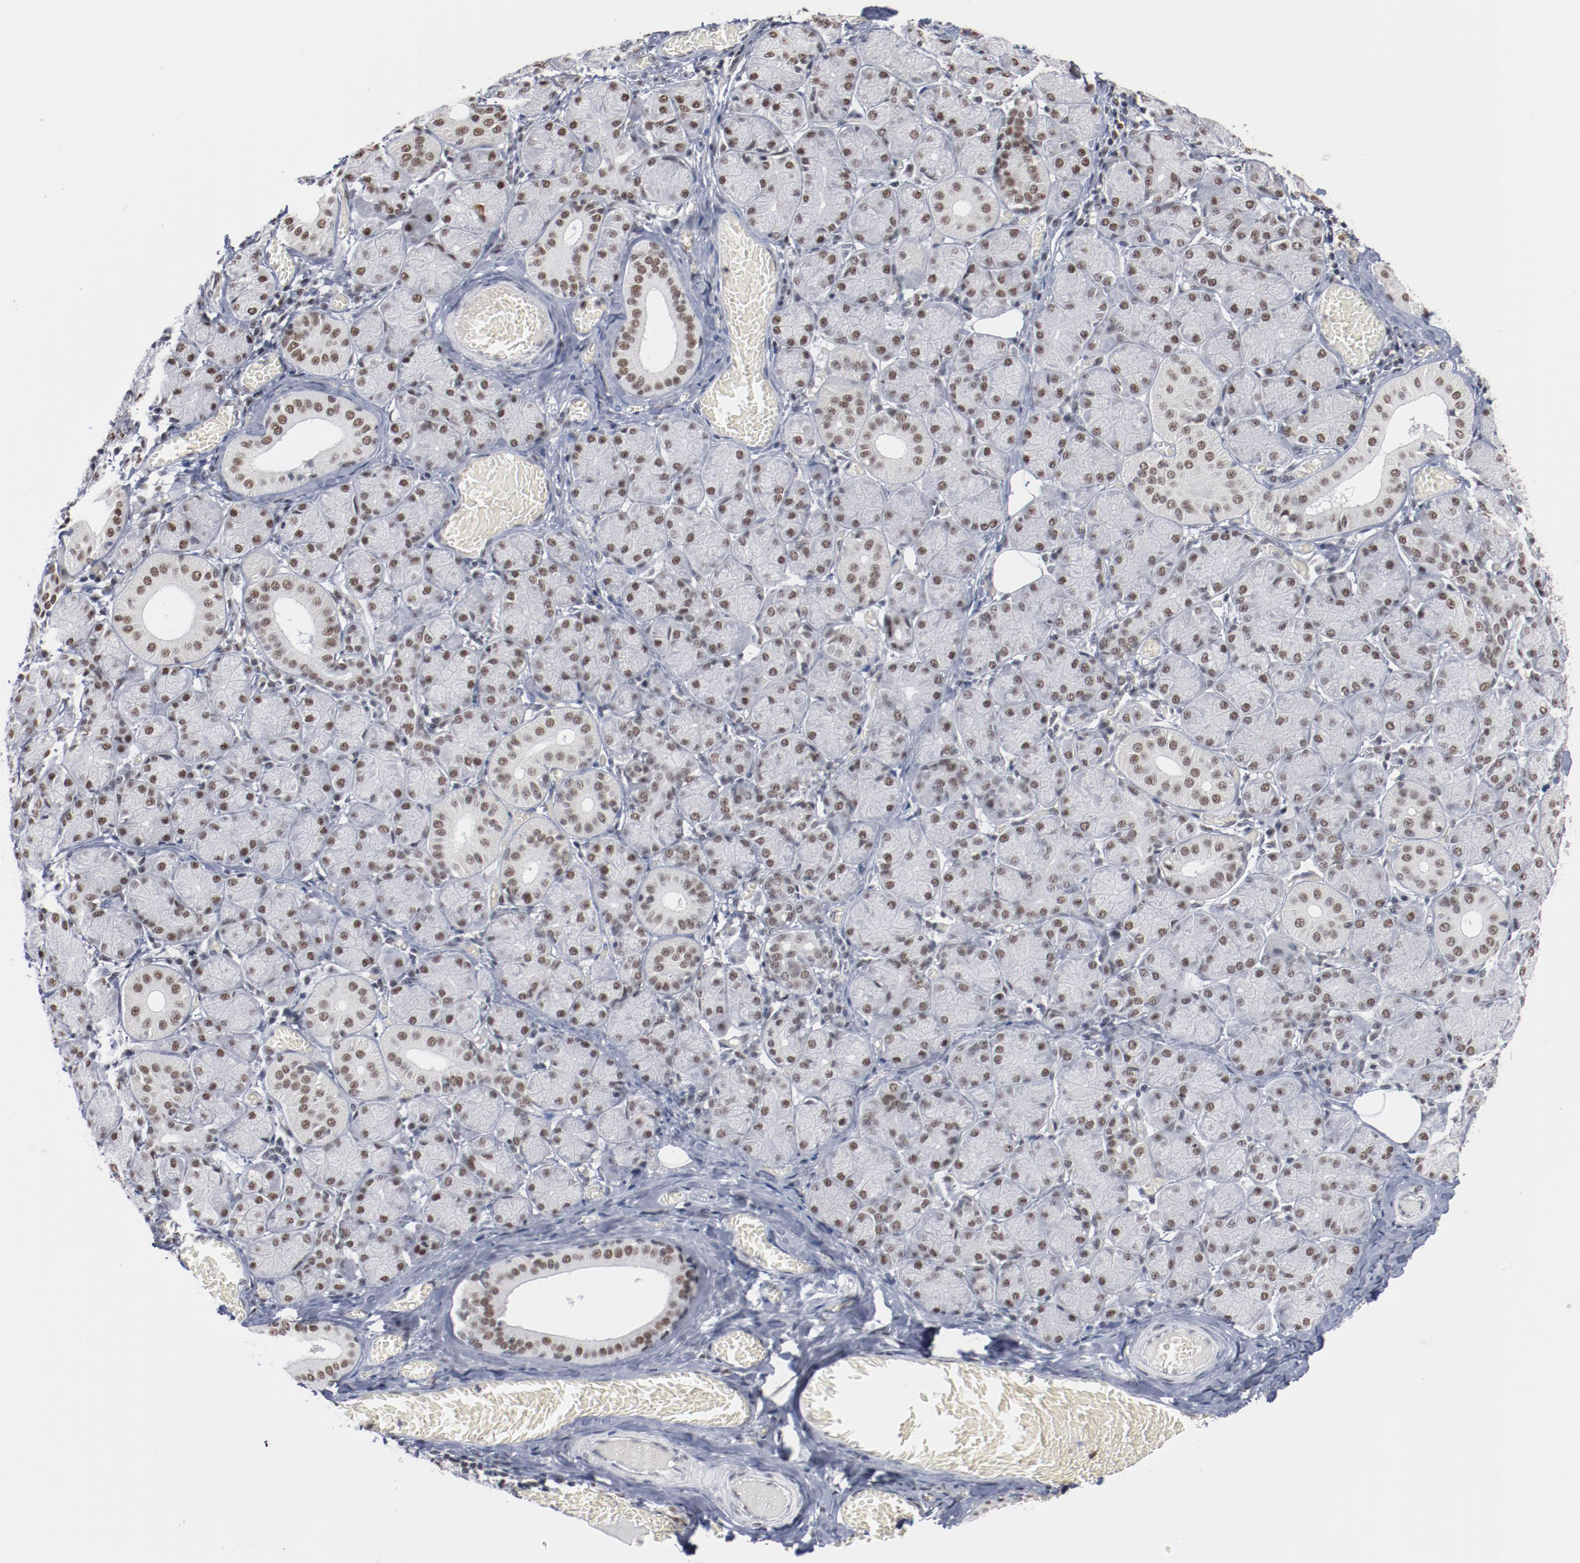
{"staining": {"intensity": "moderate", "quantity": ">75%", "location": "nuclear"}, "tissue": "salivary gland", "cell_type": "Glandular cells", "image_type": "normal", "snomed": [{"axis": "morphology", "description": "Normal tissue, NOS"}, {"axis": "topography", "description": "Salivary gland"}], "caption": "Protein analysis of unremarkable salivary gland reveals moderate nuclear expression in about >75% of glandular cells. (IHC, brightfield microscopy, high magnification).", "gene": "BUB3", "patient": {"sex": "female", "age": 24}}